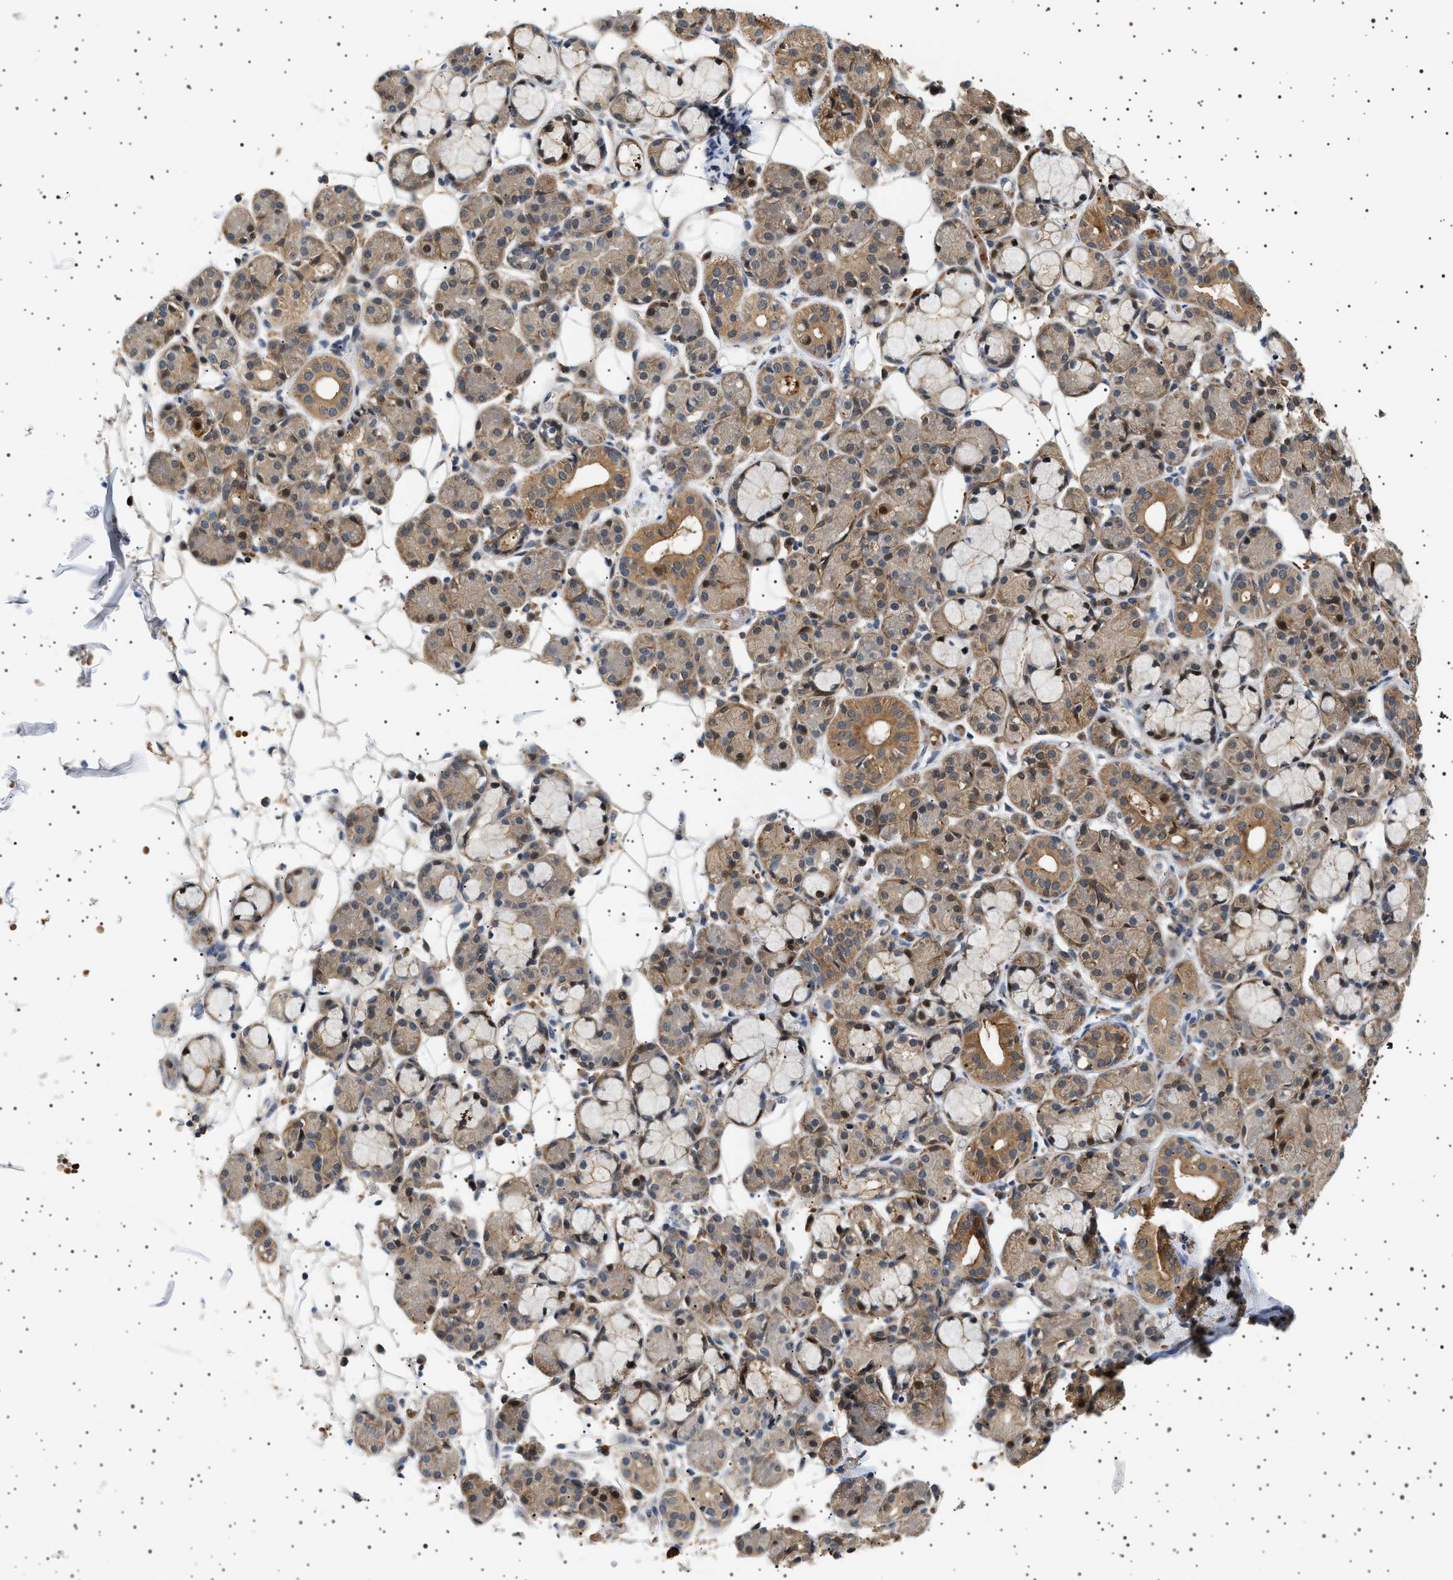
{"staining": {"intensity": "moderate", "quantity": ">75%", "location": "cytoplasmic/membranous,nuclear"}, "tissue": "salivary gland", "cell_type": "Glandular cells", "image_type": "normal", "snomed": [{"axis": "morphology", "description": "Normal tissue, NOS"}, {"axis": "topography", "description": "Salivary gland"}], "caption": "Glandular cells show medium levels of moderate cytoplasmic/membranous,nuclear expression in approximately >75% of cells in normal salivary gland.", "gene": "BAG3", "patient": {"sex": "male", "age": 63}}